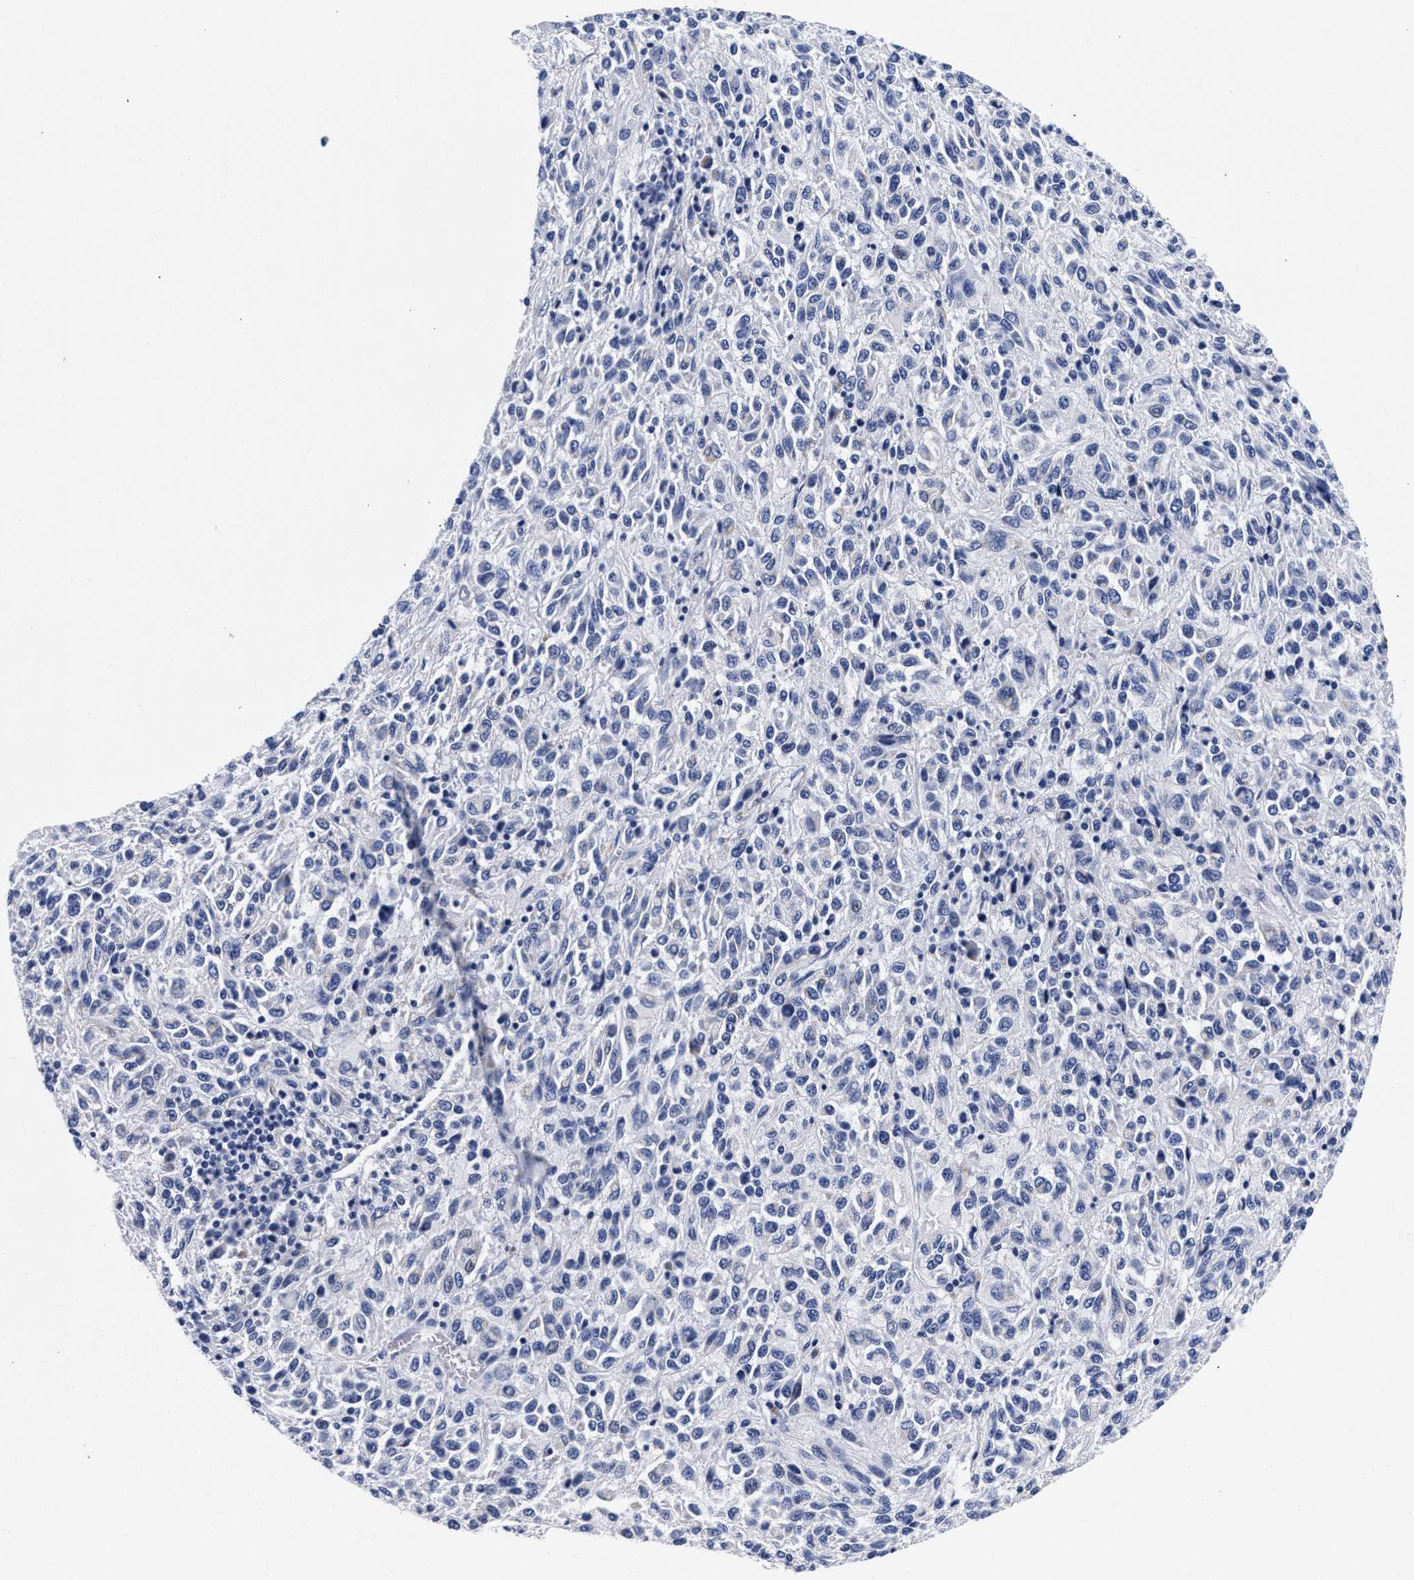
{"staining": {"intensity": "negative", "quantity": "none", "location": "none"}, "tissue": "melanoma", "cell_type": "Tumor cells", "image_type": "cancer", "snomed": [{"axis": "morphology", "description": "Malignant melanoma, Metastatic site"}, {"axis": "topography", "description": "Lung"}], "caption": "This is an immunohistochemistry (IHC) photomicrograph of melanoma. There is no positivity in tumor cells.", "gene": "RAB3B", "patient": {"sex": "male", "age": 64}}